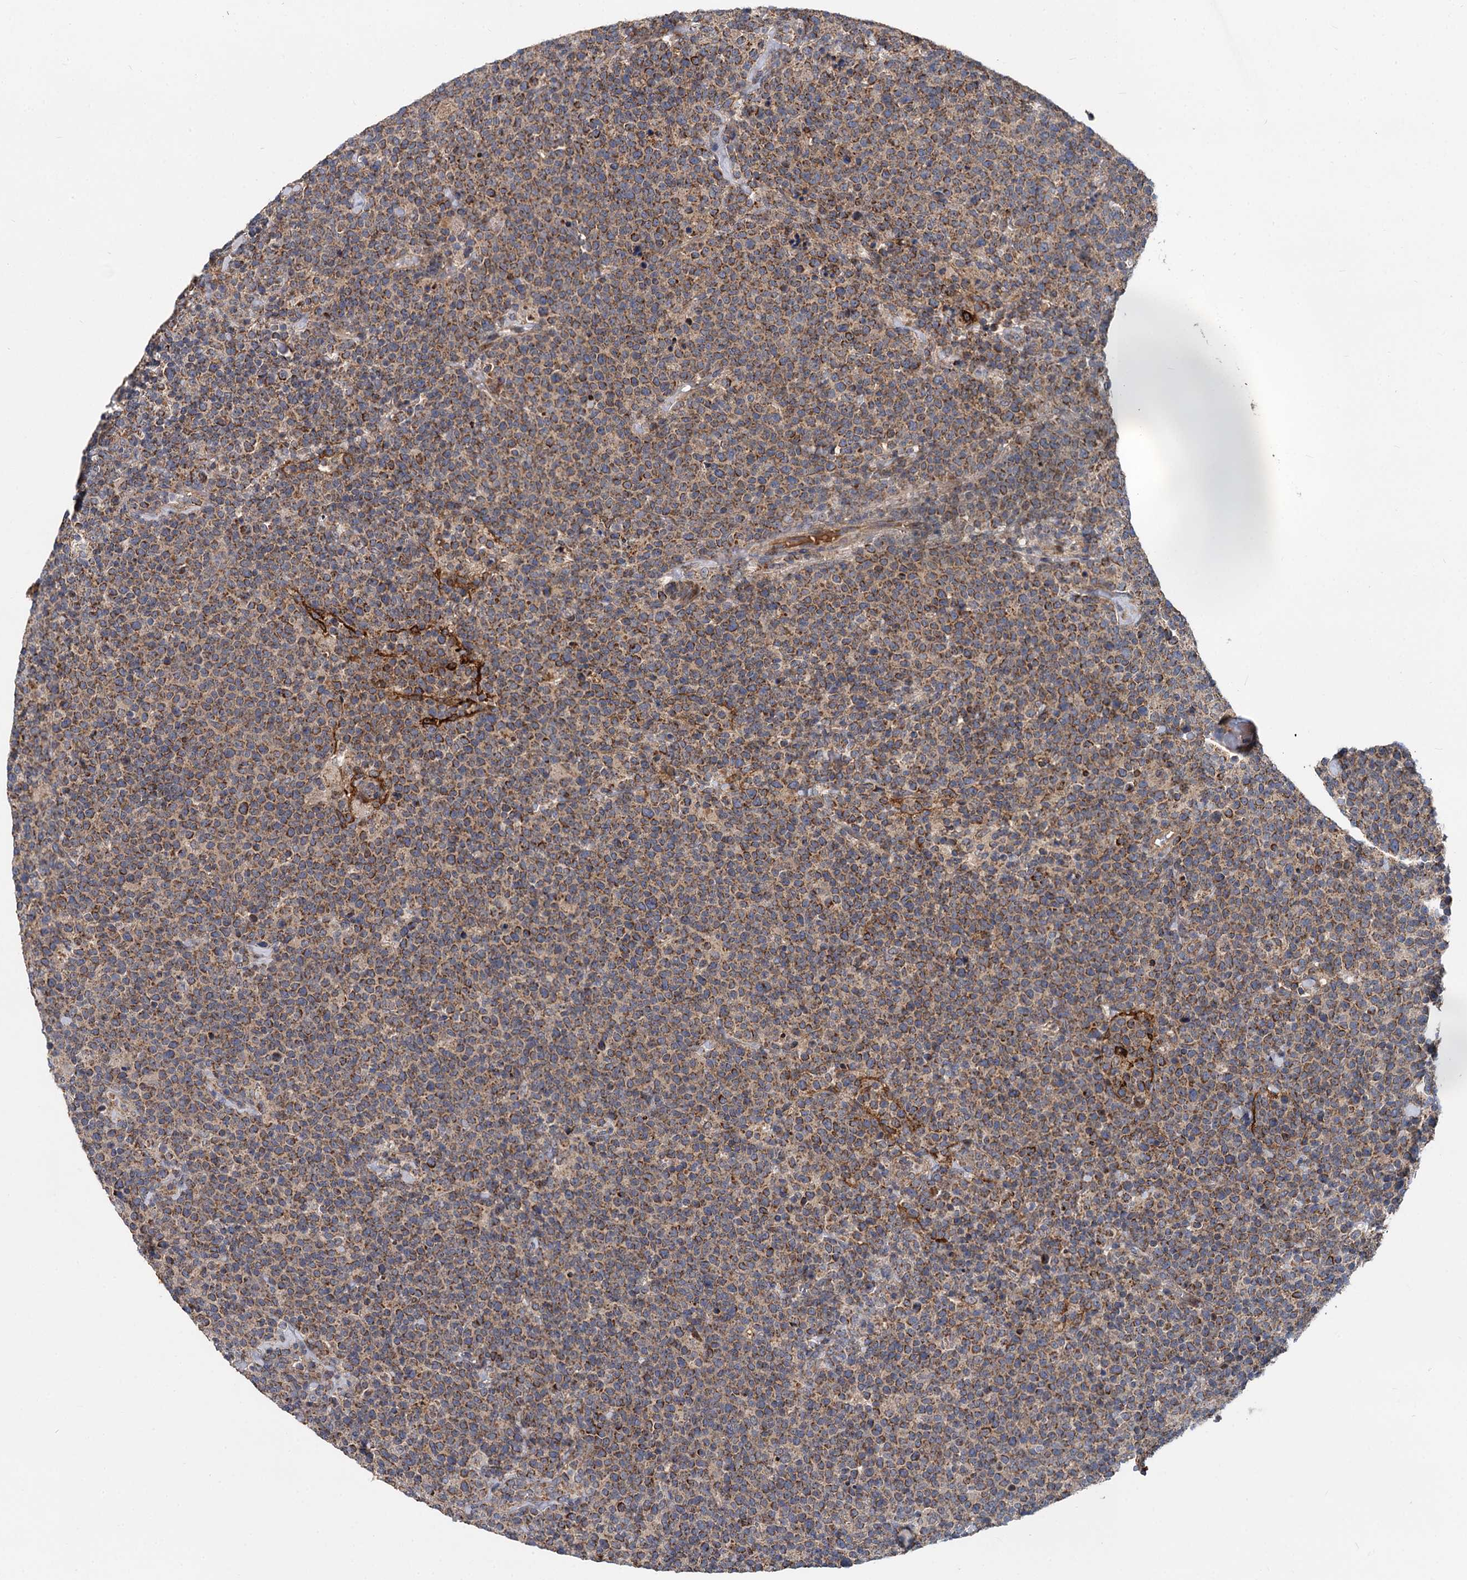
{"staining": {"intensity": "moderate", "quantity": ">75%", "location": "cytoplasmic/membranous"}, "tissue": "lymphoma", "cell_type": "Tumor cells", "image_type": "cancer", "snomed": [{"axis": "morphology", "description": "Malignant lymphoma, non-Hodgkin's type, High grade"}, {"axis": "topography", "description": "Lymph node"}], "caption": "High-grade malignant lymphoma, non-Hodgkin's type stained with immunohistochemistry exhibits moderate cytoplasmic/membranous staining in approximately >75% of tumor cells.", "gene": "SPRYD3", "patient": {"sex": "male", "age": 61}}